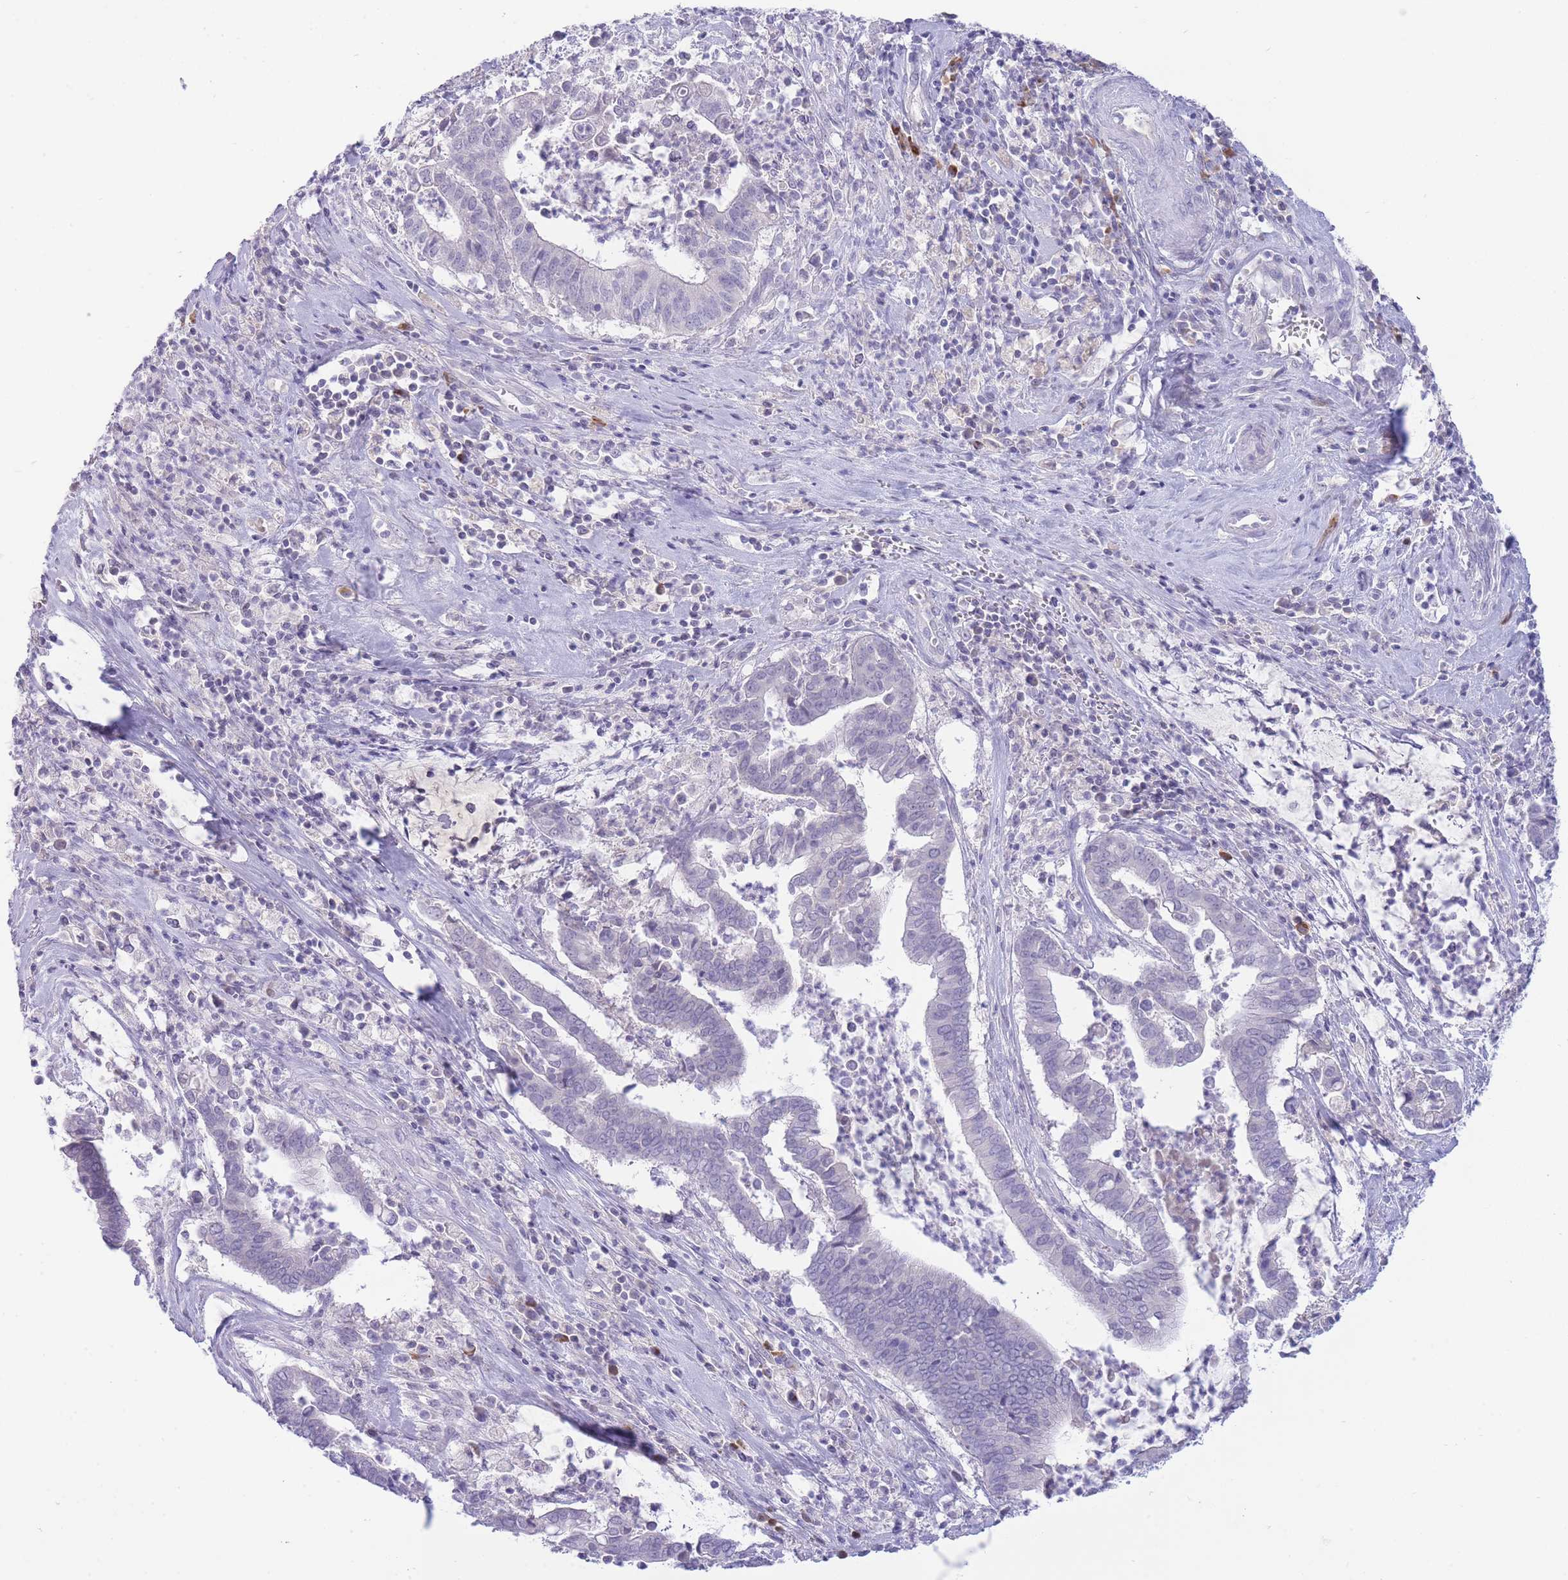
{"staining": {"intensity": "negative", "quantity": "none", "location": "none"}, "tissue": "cervical cancer", "cell_type": "Tumor cells", "image_type": "cancer", "snomed": [{"axis": "morphology", "description": "Adenocarcinoma, NOS"}, {"axis": "topography", "description": "Cervix"}], "caption": "Adenocarcinoma (cervical) was stained to show a protein in brown. There is no significant expression in tumor cells. (DAB immunohistochemistry (IHC) with hematoxylin counter stain).", "gene": "ASAP3", "patient": {"sex": "female", "age": 44}}